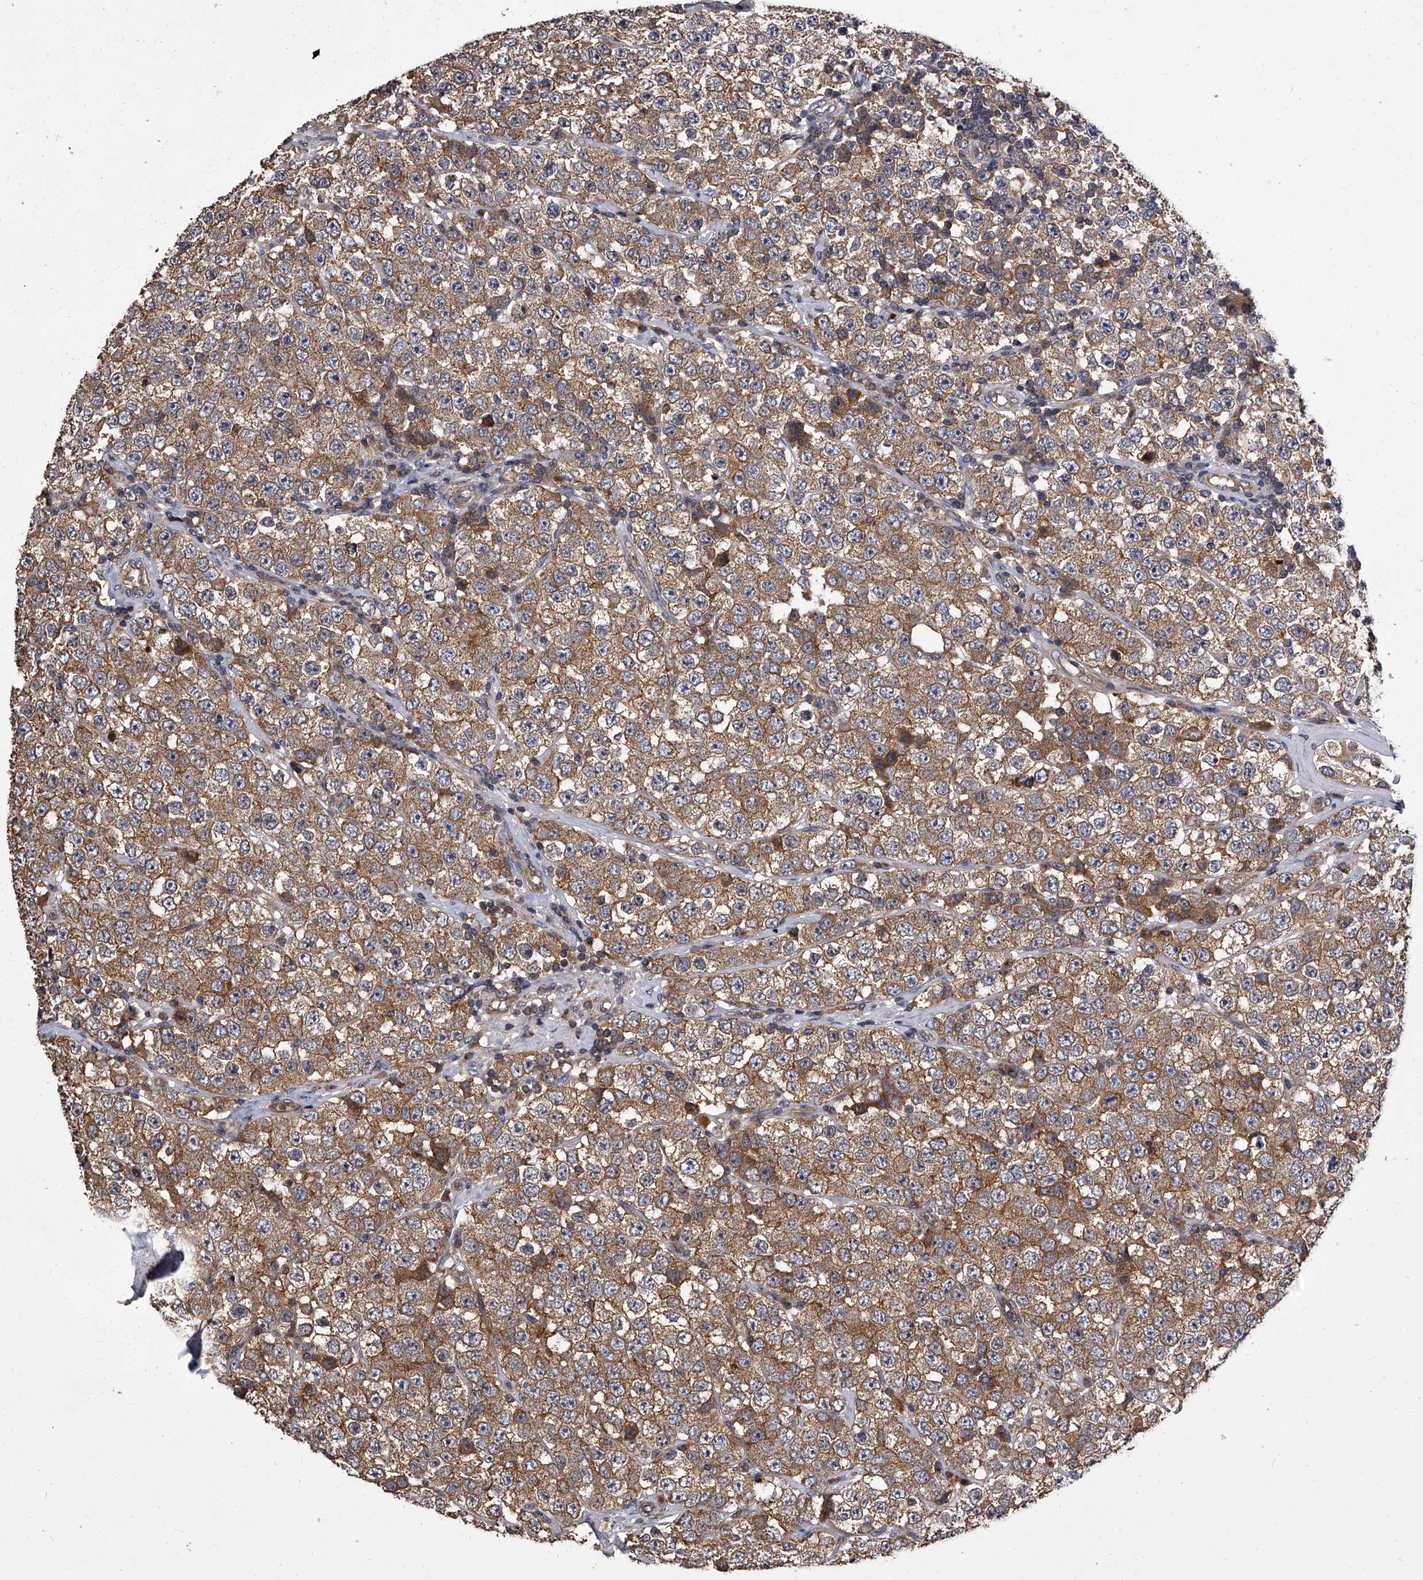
{"staining": {"intensity": "moderate", "quantity": ">75%", "location": "cytoplasmic/membranous"}, "tissue": "testis cancer", "cell_type": "Tumor cells", "image_type": "cancer", "snomed": [{"axis": "morphology", "description": "Seminoma, NOS"}, {"axis": "topography", "description": "Testis"}], "caption": "Immunohistochemistry (IHC) micrograph of human testis cancer stained for a protein (brown), which displays medium levels of moderate cytoplasmic/membranous expression in approximately >75% of tumor cells.", "gene": "STK36", "patient": {"sex": "male", "age": 28}}